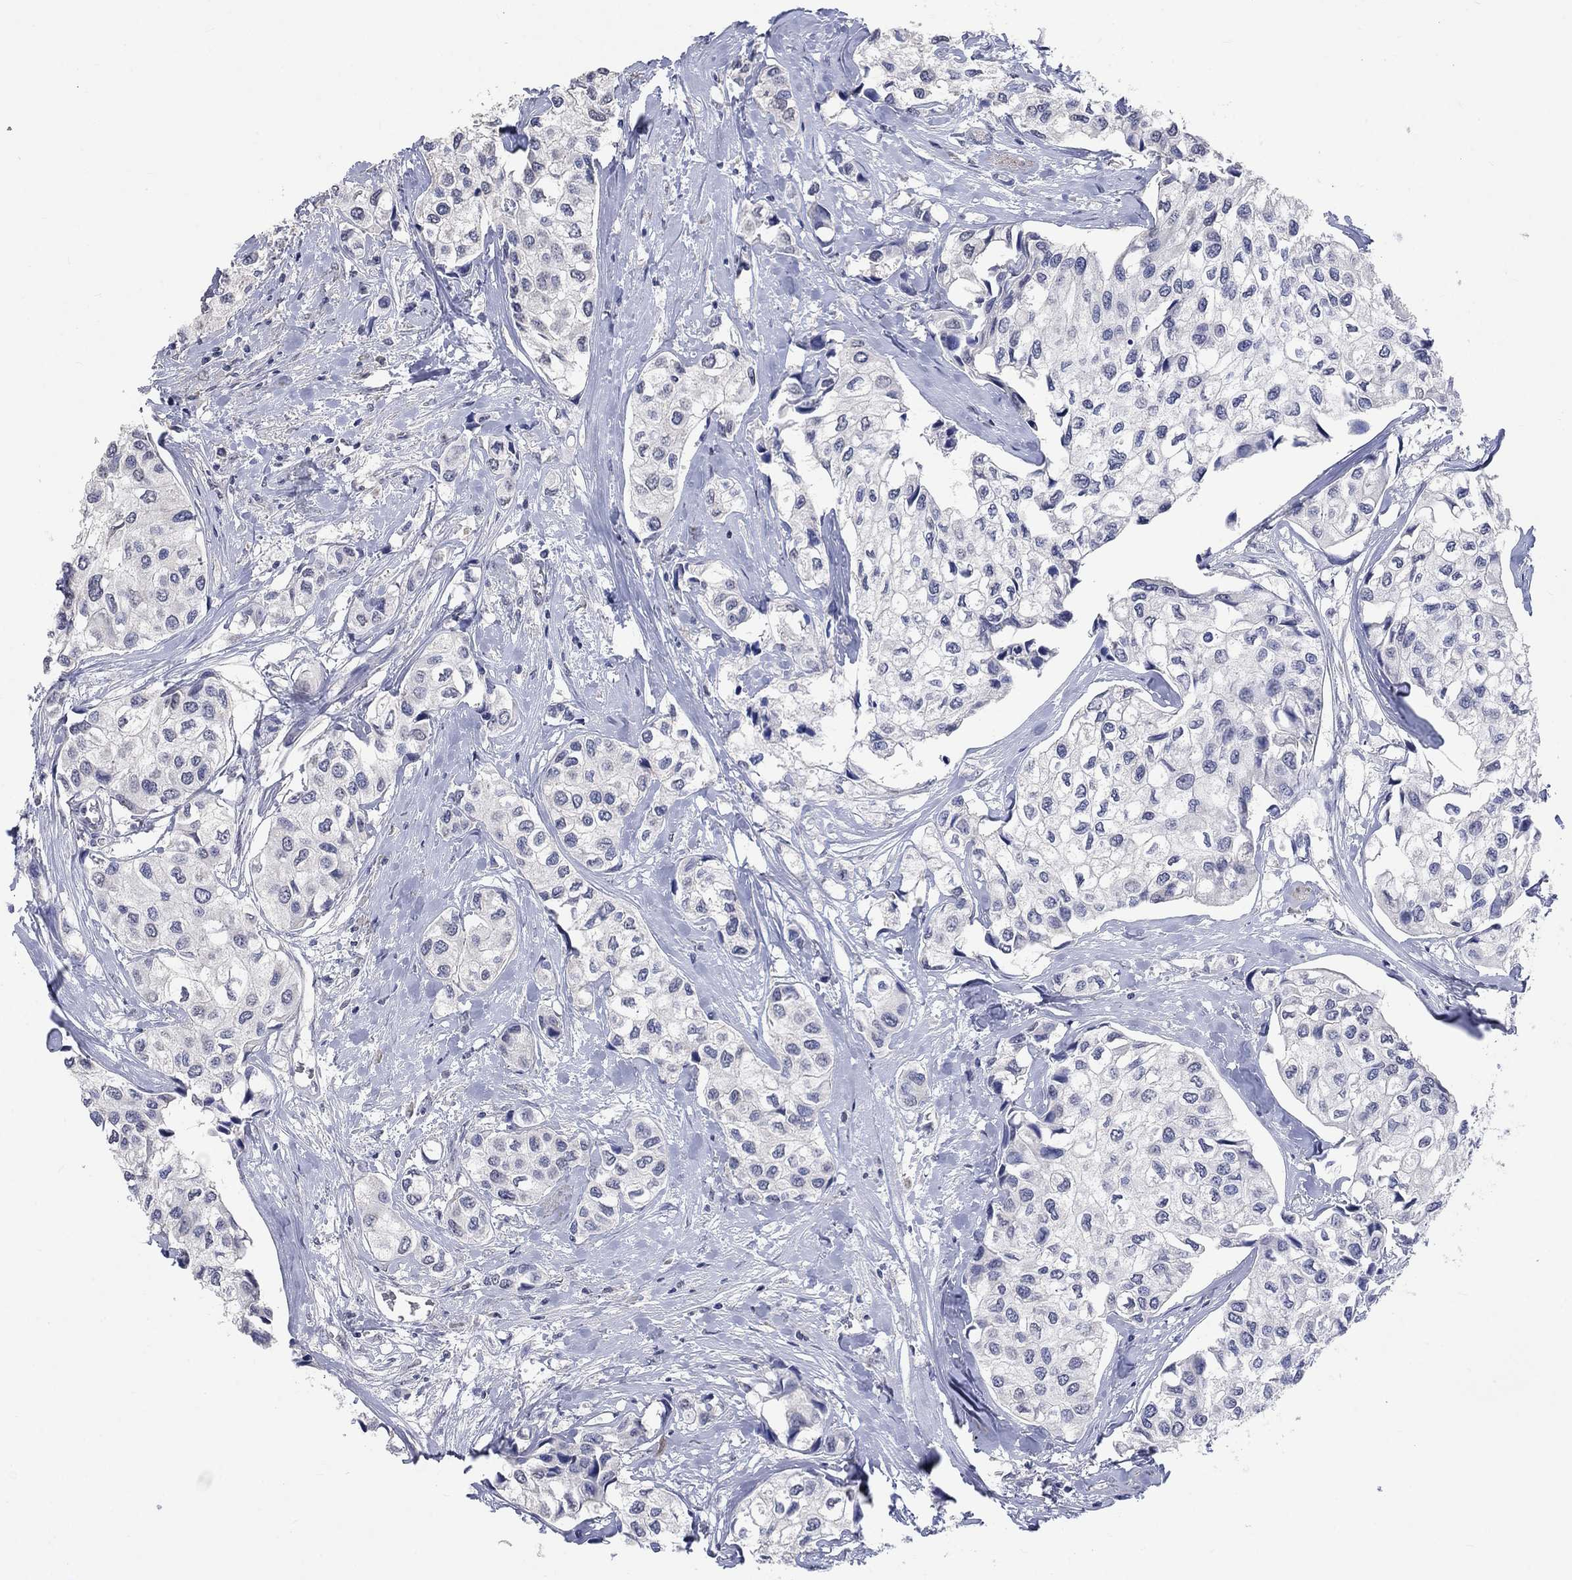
{"staining": {"intensity": "negative", "quantity": "none", "location": "none"}, "tissue": "urothelial cancer", "cell_type": "Tumor cells", "image_type": "cancer", "snomed": [{"axis": "morphology", "description": "Urothelial carcinoma, High grade"}, {"axis": "topography", "description": "Urinary bladder"}], "caption": "This is an IHC micrograph of urothelial carcinoma (high-grade). There is no staining in tumor cells.", "gene": "ZBTB18", "patient": {"sex": "male", "age": 73}}